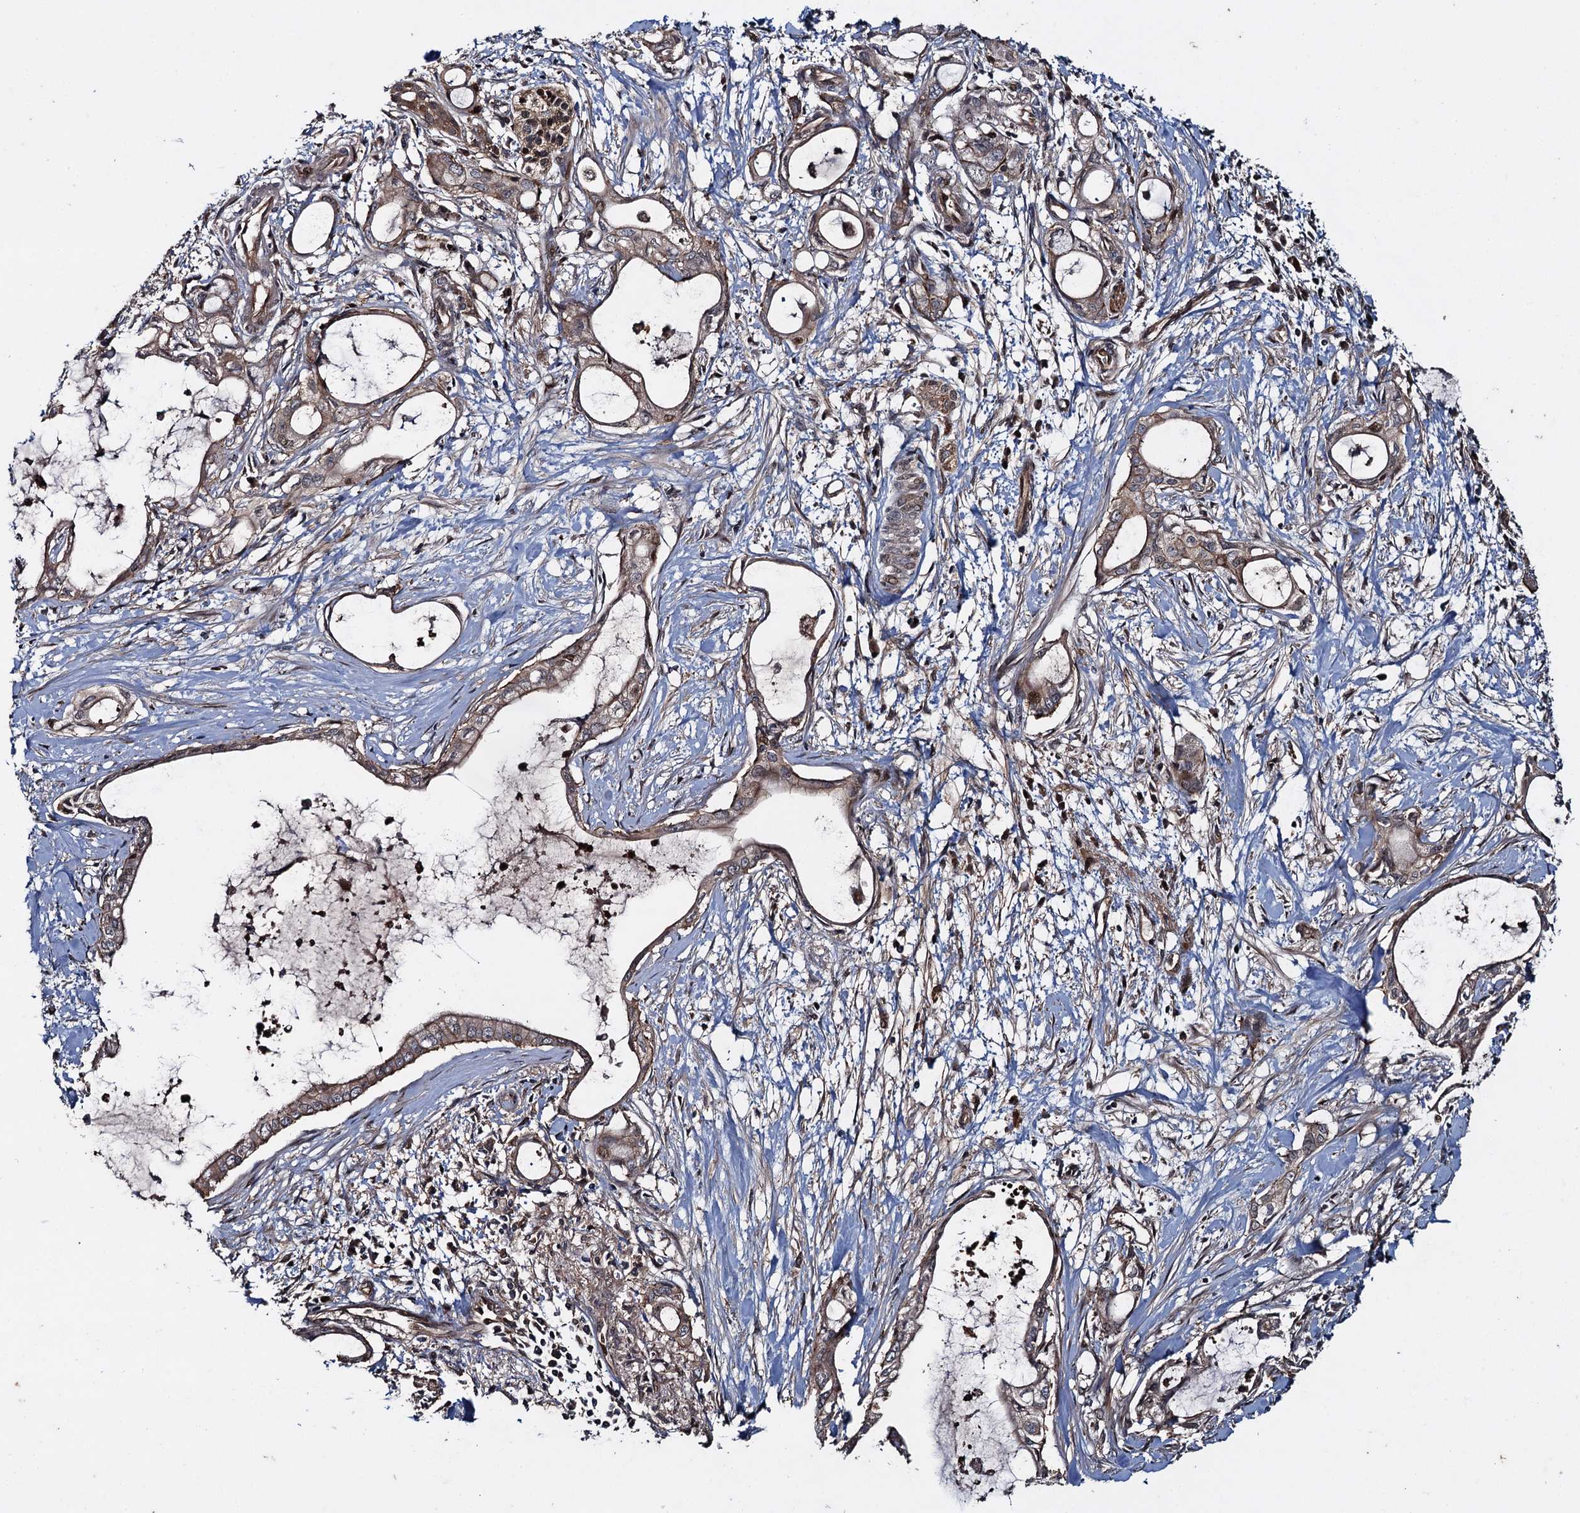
{"staining": {"intensity": "moderate", "quantity": ">75%", "location": "cytoplasmic/membranous"}, "tissue": "pancreatic cancer", "cell_type": "Tumor cells", "image_type": "cancer", "snomed": [{"axis": "morphology", "description": "Adenocarcinoma, NOS"}, {"axis": "topography", "description": "Pancreas"}], "caption": "Pancreatic adenocarcinoma stained for a protein reveals moderate cytoplasmic/membranous positivity in tumor cells. The protein is stained brown, and the nuclei are stained in blue (DAB IHC with brightfield microscopy, high magnification).", "gene": "RHOBTB1", "patient": {"sex": "male", "age": 72}}